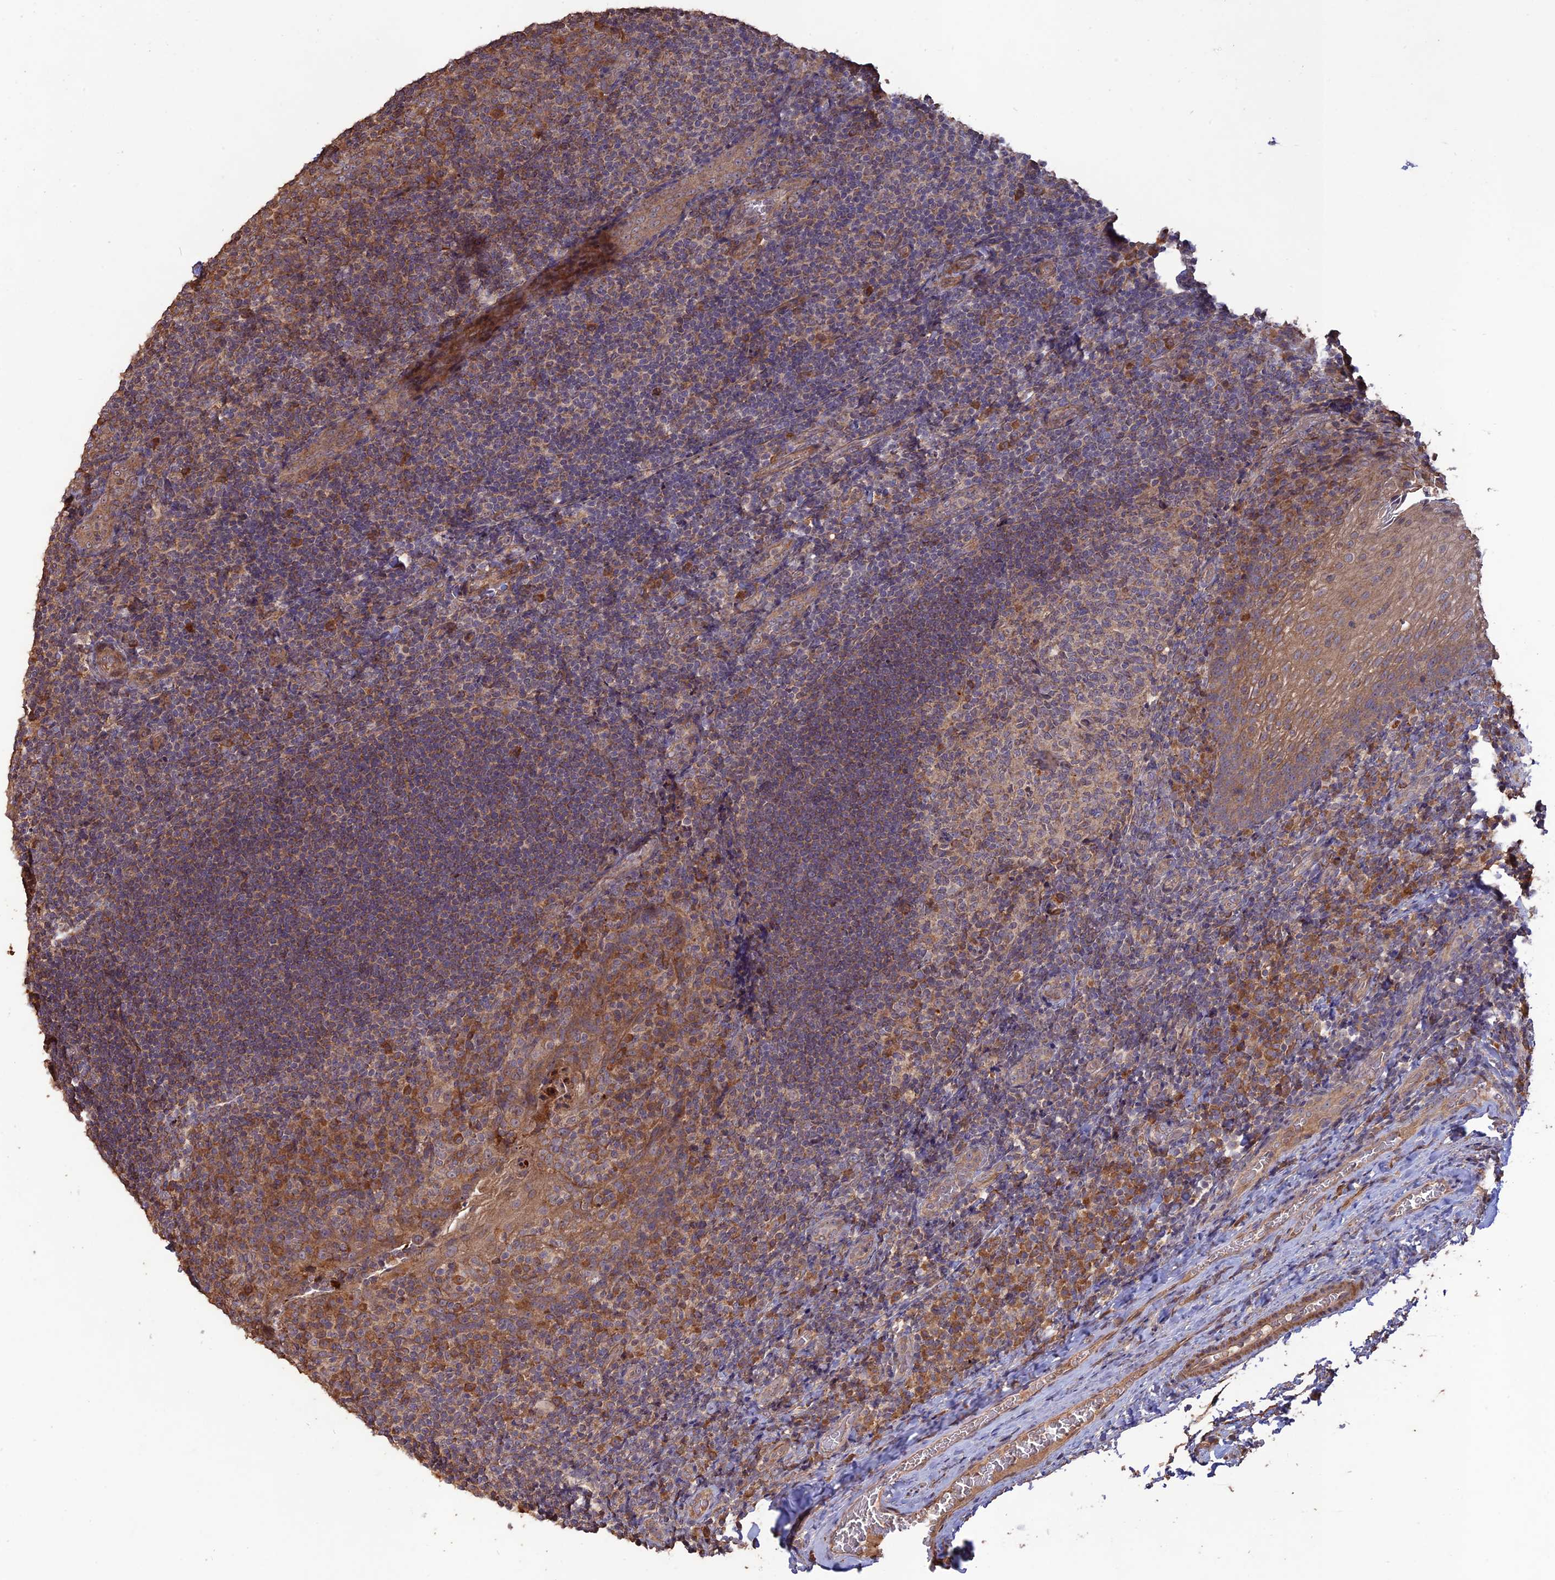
{"staining": {"intensity": "moderate", "quantity": "<25%", "location": "cytoplasmic/membranous"}, "tissue": "tonsil", "cell_type": "Germinal center cells", "image_type": "normal", "snomed": [{"axis": "morphology", "description": "Normal tissue, NOS"}, {"axis": "topography", "description": "Tonsil"}], "caption": "Protein expression analysis of unremarkable tonsil reveals moderate cytoplasmic/membranous positivity in approximately <25% of germinal center cells.", "gene": "LAYN", "patient": {"sex": "male", "age": 17}}